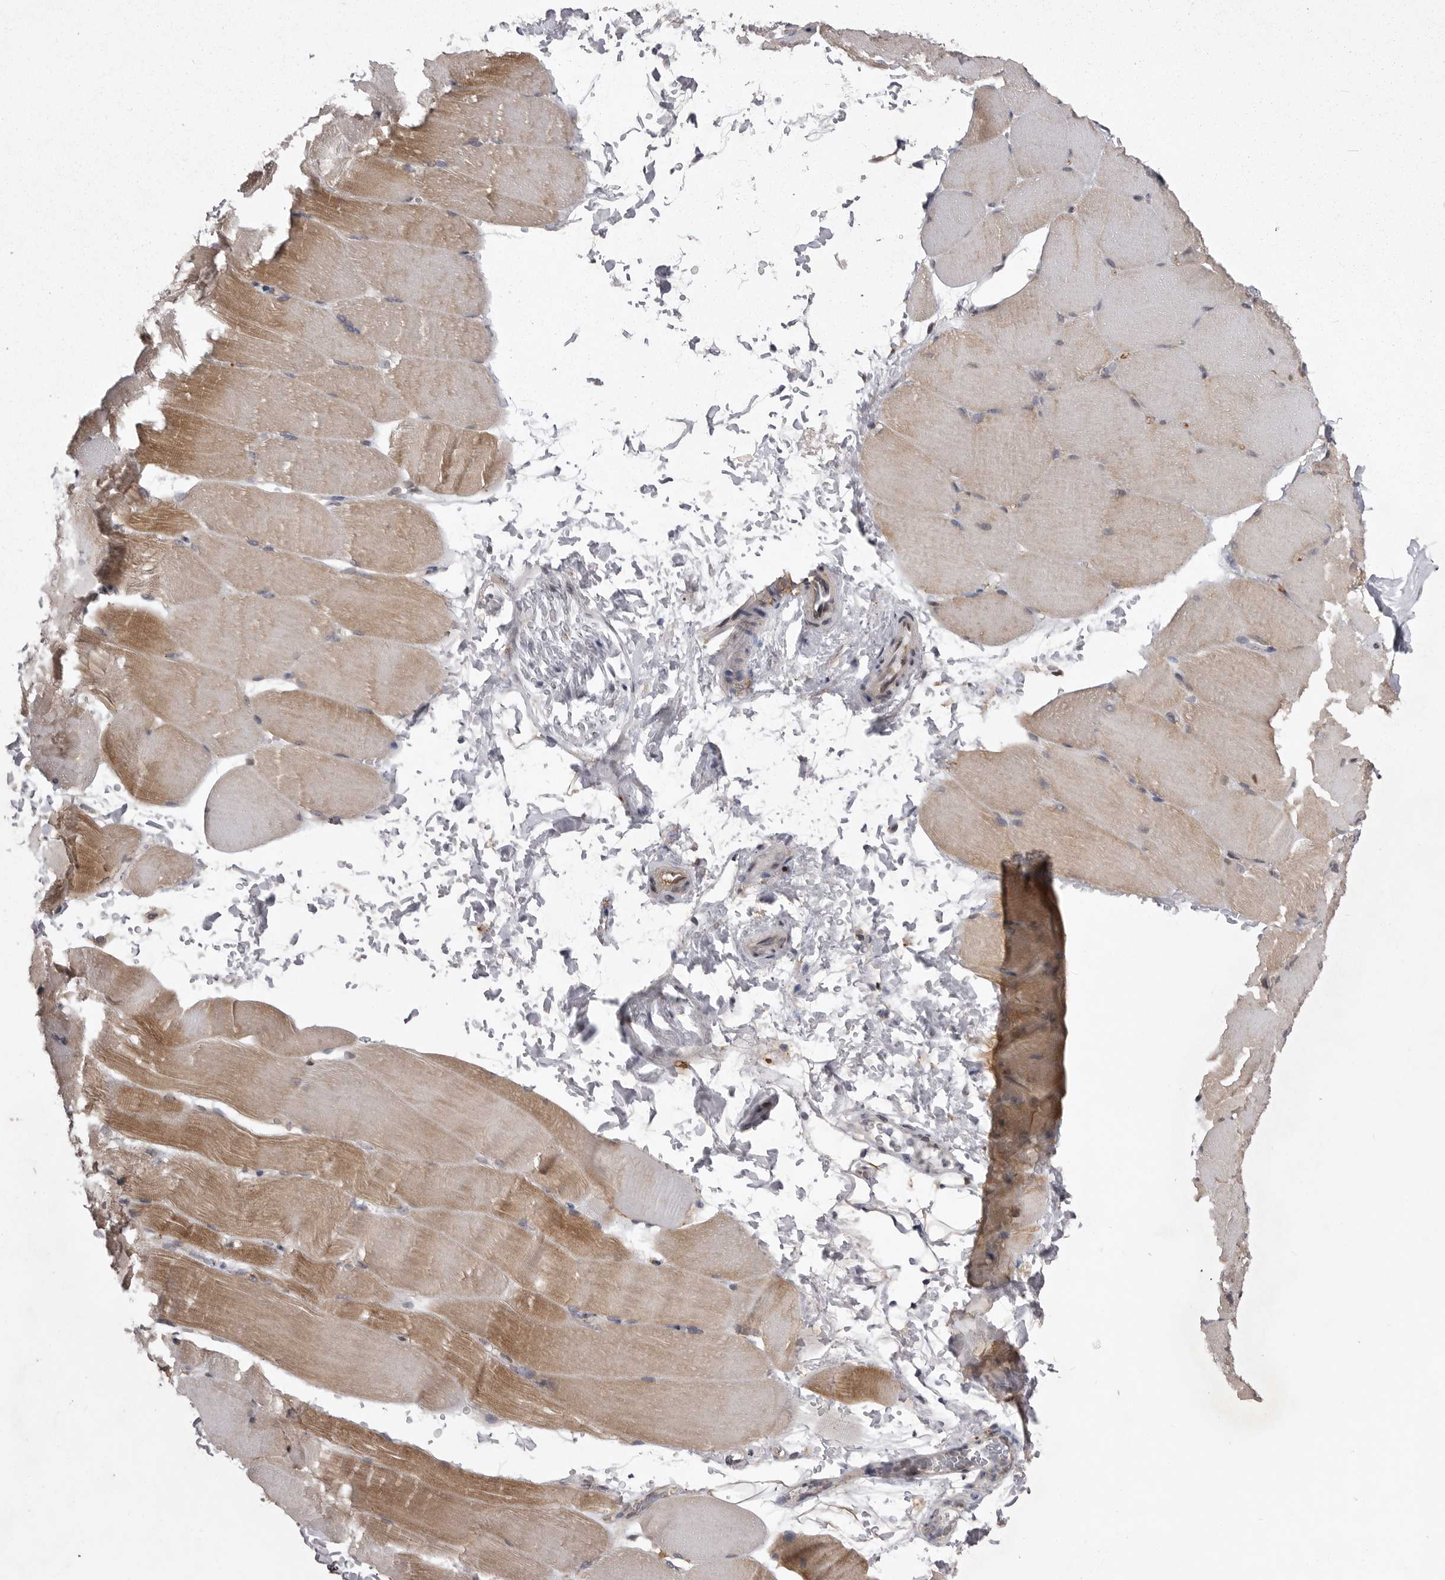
{"staining": {"intensity": "weak", "quantity": "25%-75%", "location": "cytoplasmic/membranous"}, "tissue": "skeletal muscle", "cell_type": "Myocytes", "image_type": "normal", "snomed": [{"axis": "morphology", "description": "Normal tissue, NOS"}, {"axis": "topography", "description": "Skeletal muscle"}, {"axis": "topography", "description": "Parathyroid gland"}], "caption": "This is an image of immunohistochemistry staining of normal skeletal muscle, which shows weak positivity in the cytoplasmic/membranous of myocytes.", "gene": "ABL1", "patient": {"sex": "female", "age": 37}}